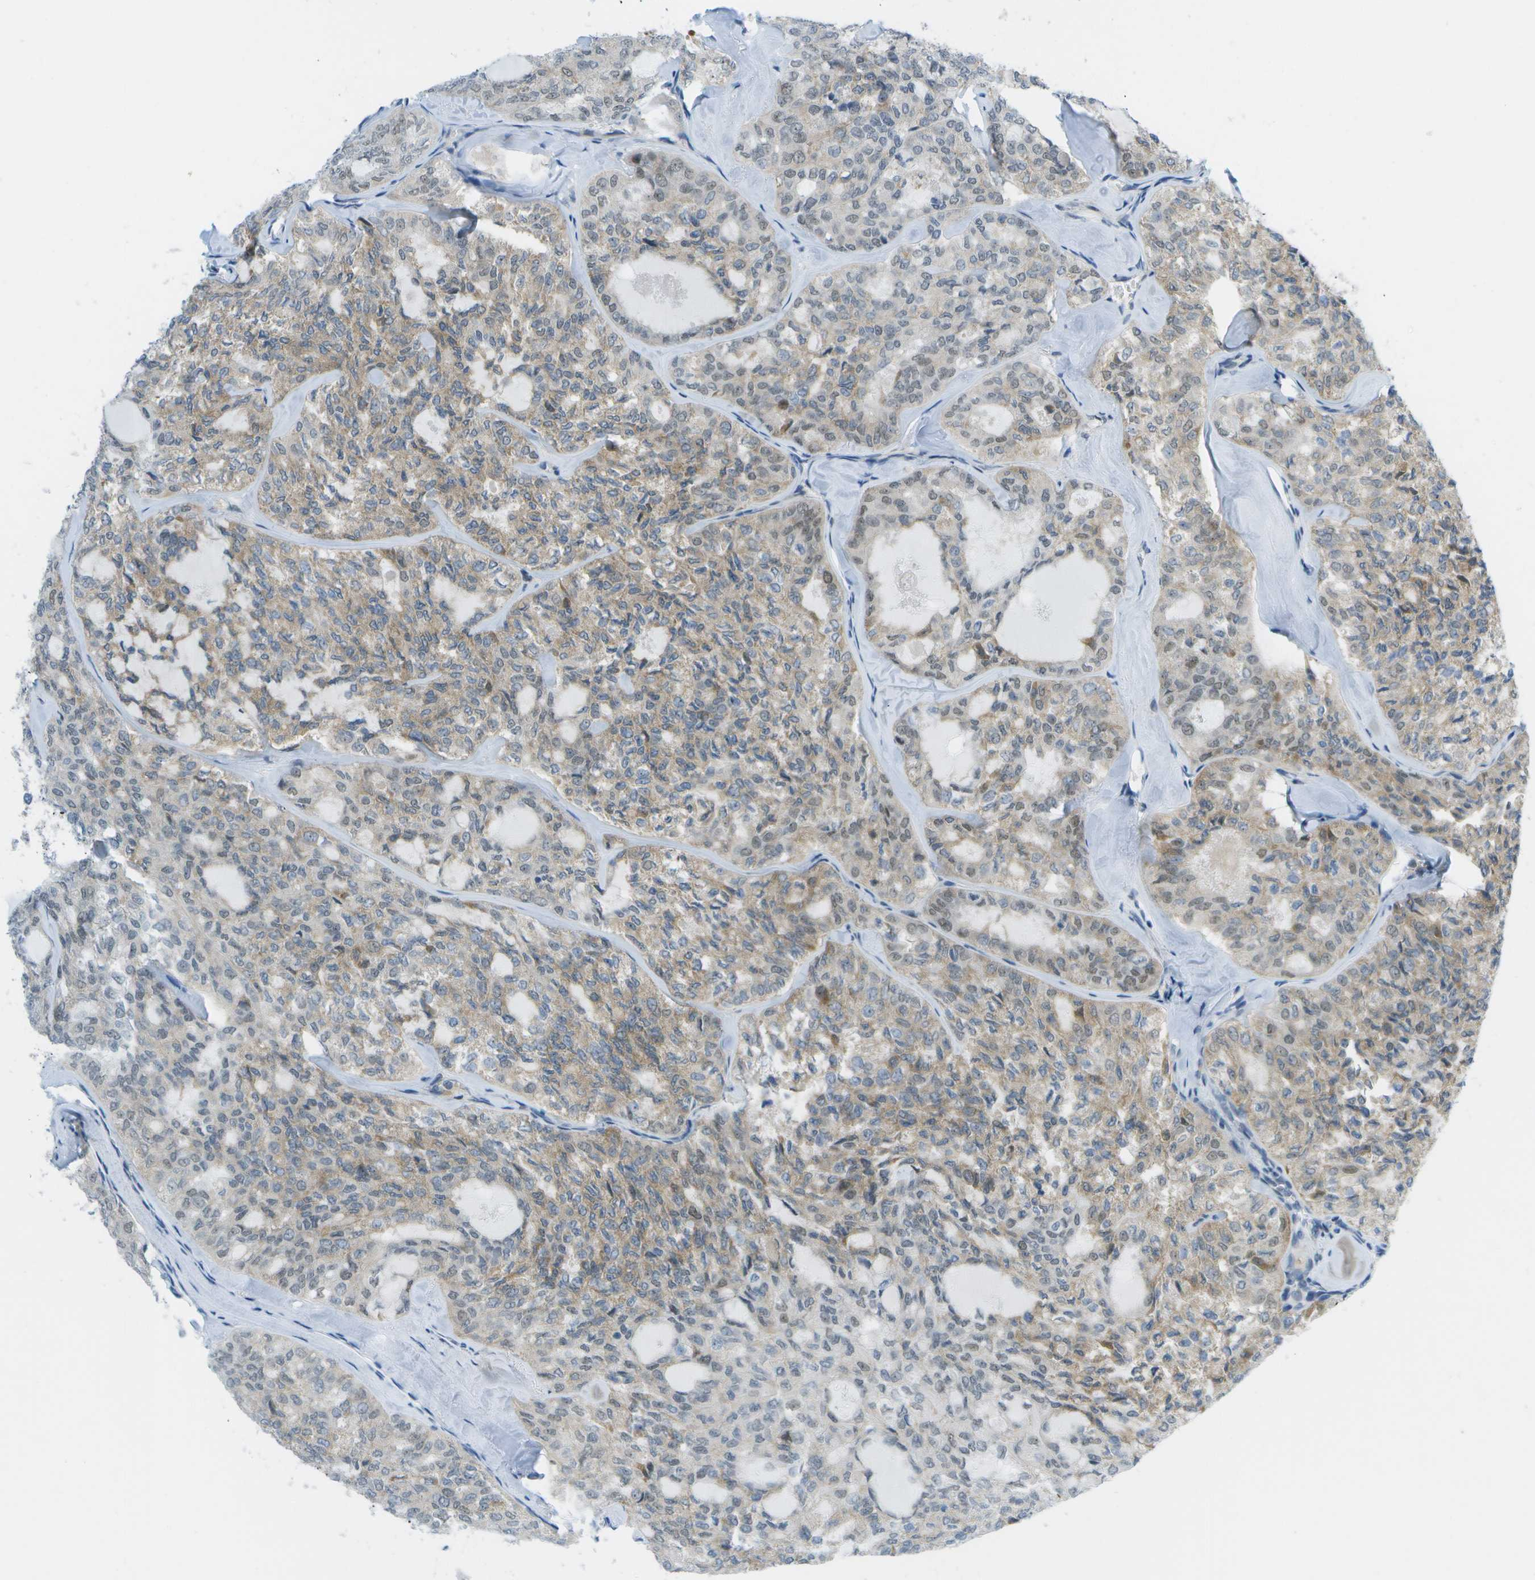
{"staining": {"intensity": "weak", "quantity": ">75%", "location": "cytoplasmic/membranous,nuclear"}, "tissue": "thyroid cancer", "cell_type": "Tumor cells", "image_type": "cancer", "snomed": [{"axis": "morphology", "description": "Follicular adenoma carcinoma, NOS"}, {"axis": "topography", "description": "Thyroid gland"}], "caption": "IHC (DAB) staining of human thyroid cancer displays weak cytoplasmic/membranous and nuclear protein expression in approximately >75% of tumor cells.", "gene": "PITHD1", "patient": {"sex": "male", "age": 75}}